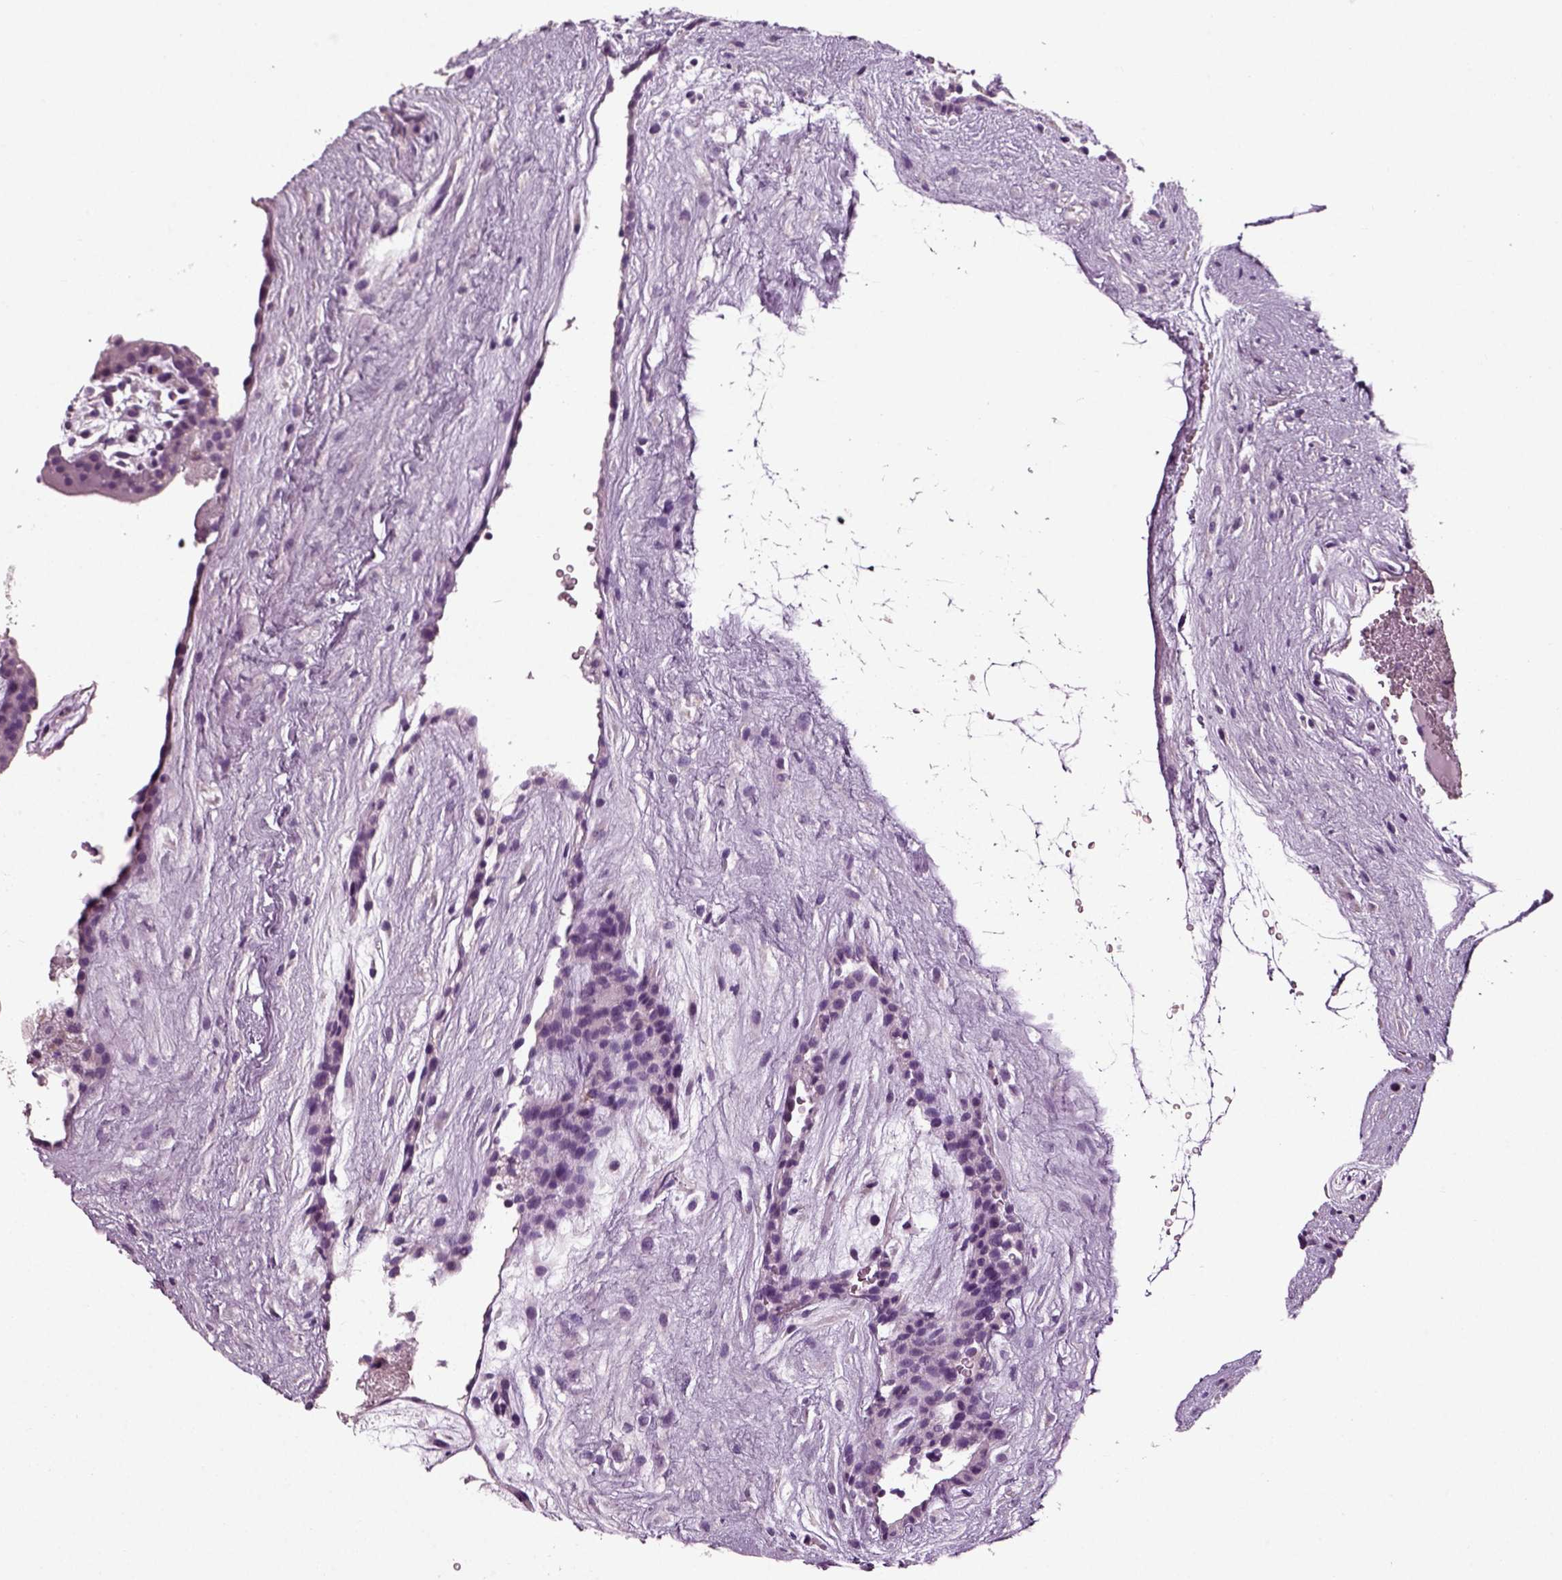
{"staining": {"intensity": "negative", "quantity": "none", "location": "none"}, "tissue": "placenta", "cell_type": "Decidual cells", "image_type": "normal", "snomed": [{"axis": "morphology", "description": "Normal tissue, NOS"}, {"axis": "topography", "description": "Placenta"}], "caption": "Placenta stained for a protein using immunohistochemistry (IHC) demonstrates no staining decidual cells.", "gene": "DEFB118", "patient": {"sex": "female", "age": 19}}